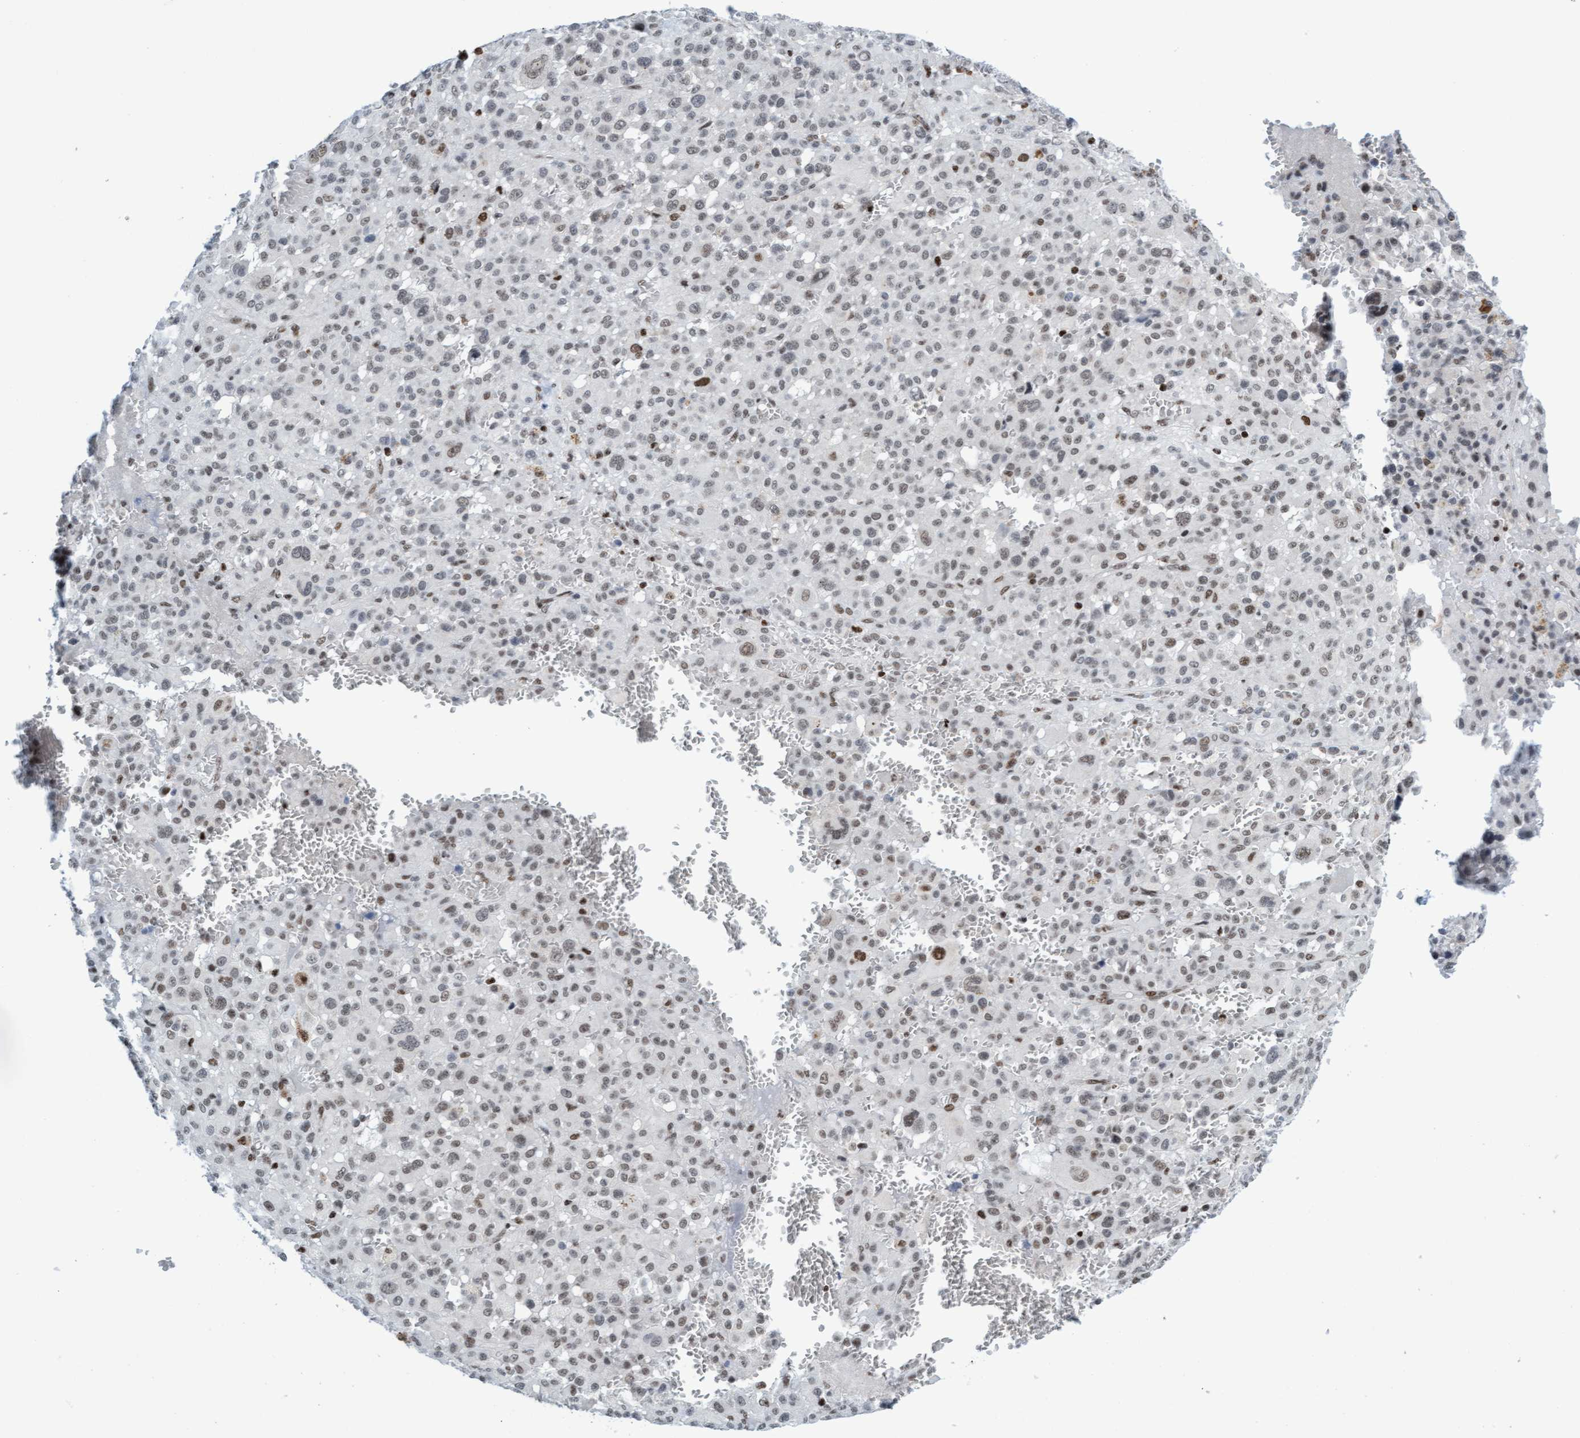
{"staining": {"intensity": "weak", "quantity": "25%-75%", "location": "nuclear"}, "tissue": "melanoma", "cell_type": "Tumor cells", "image_type": "cancer", "snomed": [{"axis": "morphology", "description": "Malignant melanoma, Metastatic site"}, {"axis": "topography", "description": "Skin"}], "caption": "DAB immunohistochemical staining of human melanoma exhibits weak nuclear protein positivity in about 25%-75% of tumor cells.", "gene": "GLRX2", "patient": {"sex": "female", "age": 74}}